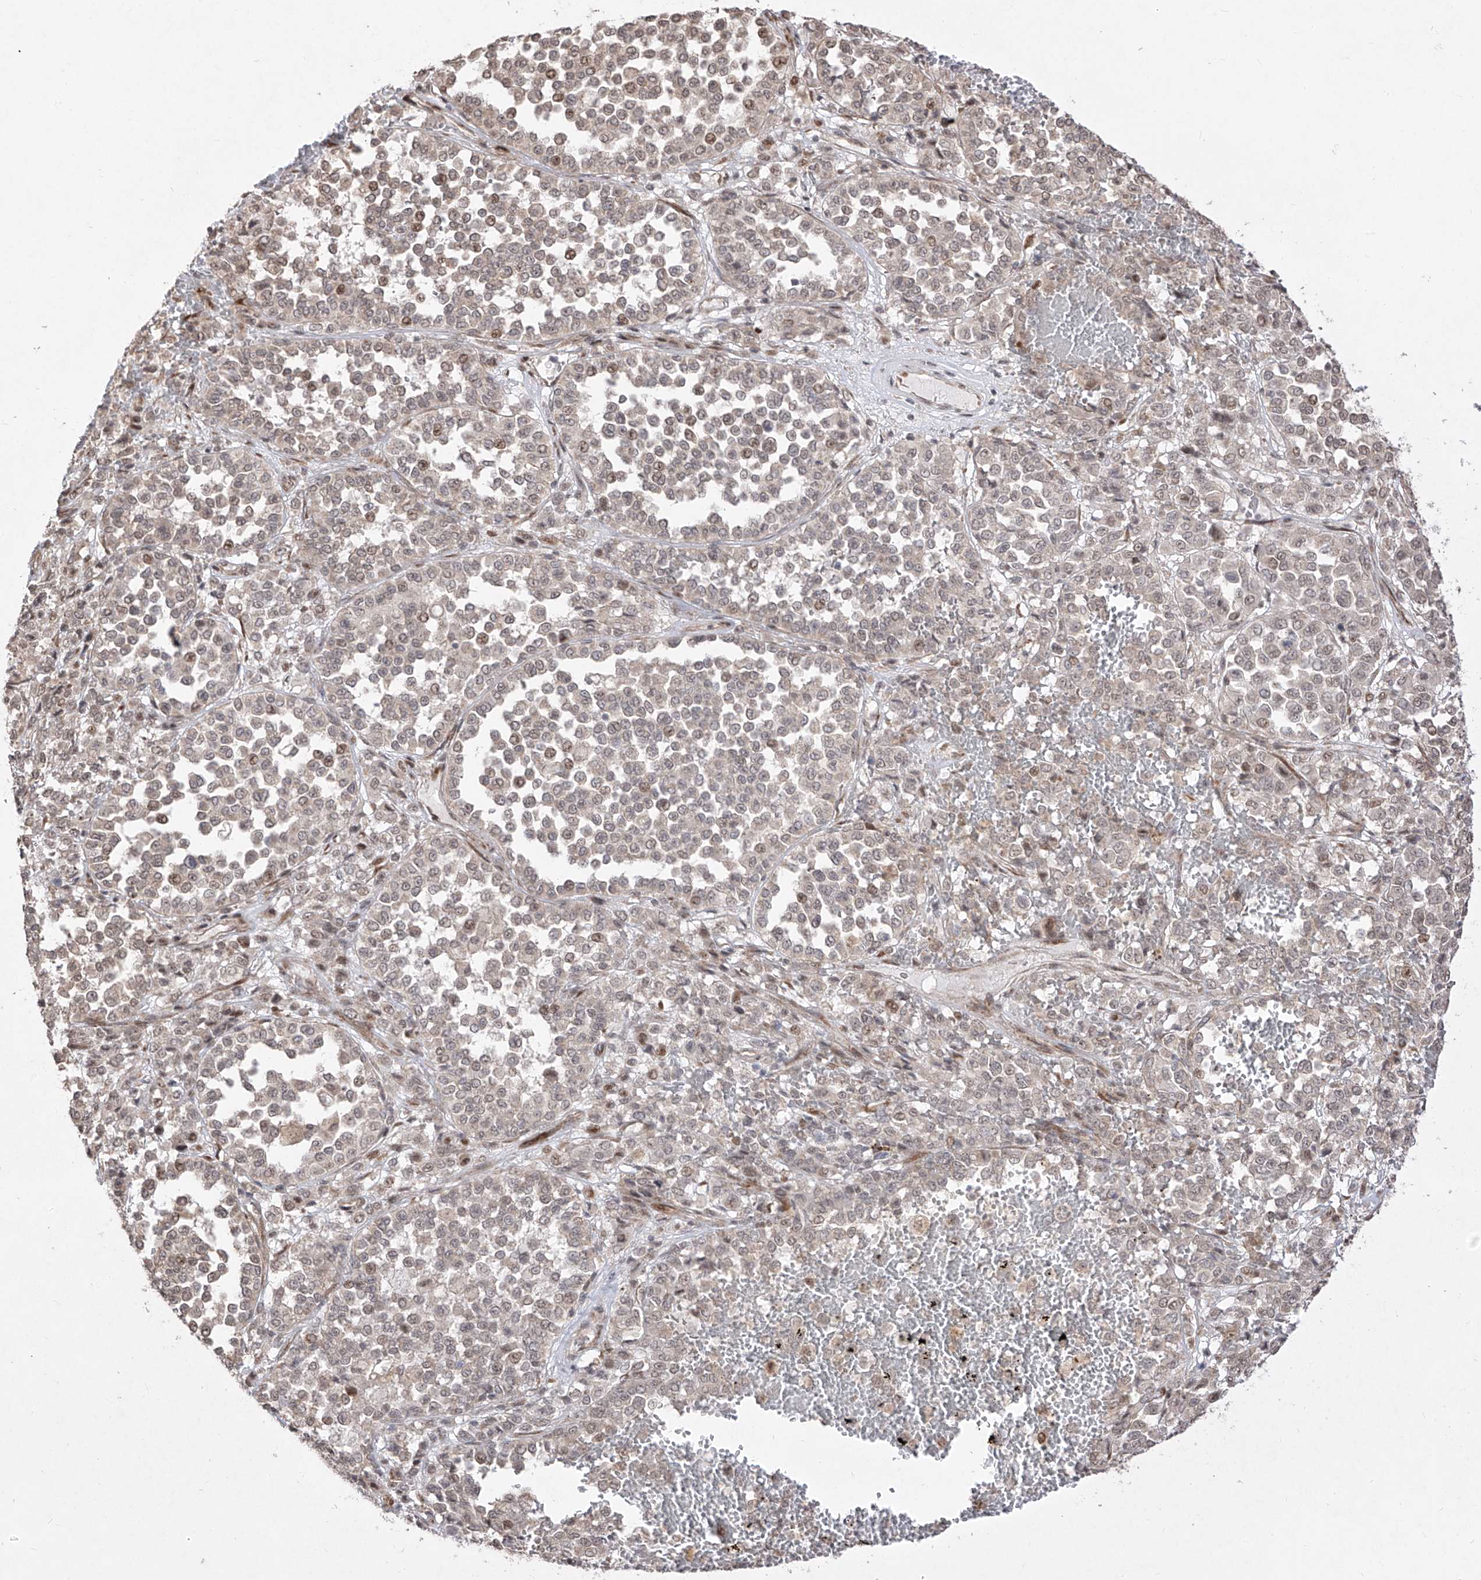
{"staining": {"intensity": "moderate", "quantity": "<25%", "location": "nuclear"}, "tissue": "melanoma", "cell_type": "Tumor cells", "image_type": "cancer", "snomed": [{"axis": "morphology", "description": "Malignant melanoma, Metastatic site"}, {"axis": "topography", "description": "Pancreas"}], "caption": "Malignant melanoma (metastatic site) stained with a brown dye demonstrates moderate nuclear positive staining in approximately <25% of tumor cells.", "gene": "SNRNP27", "patient": {"sex": "female", "age": 30}}